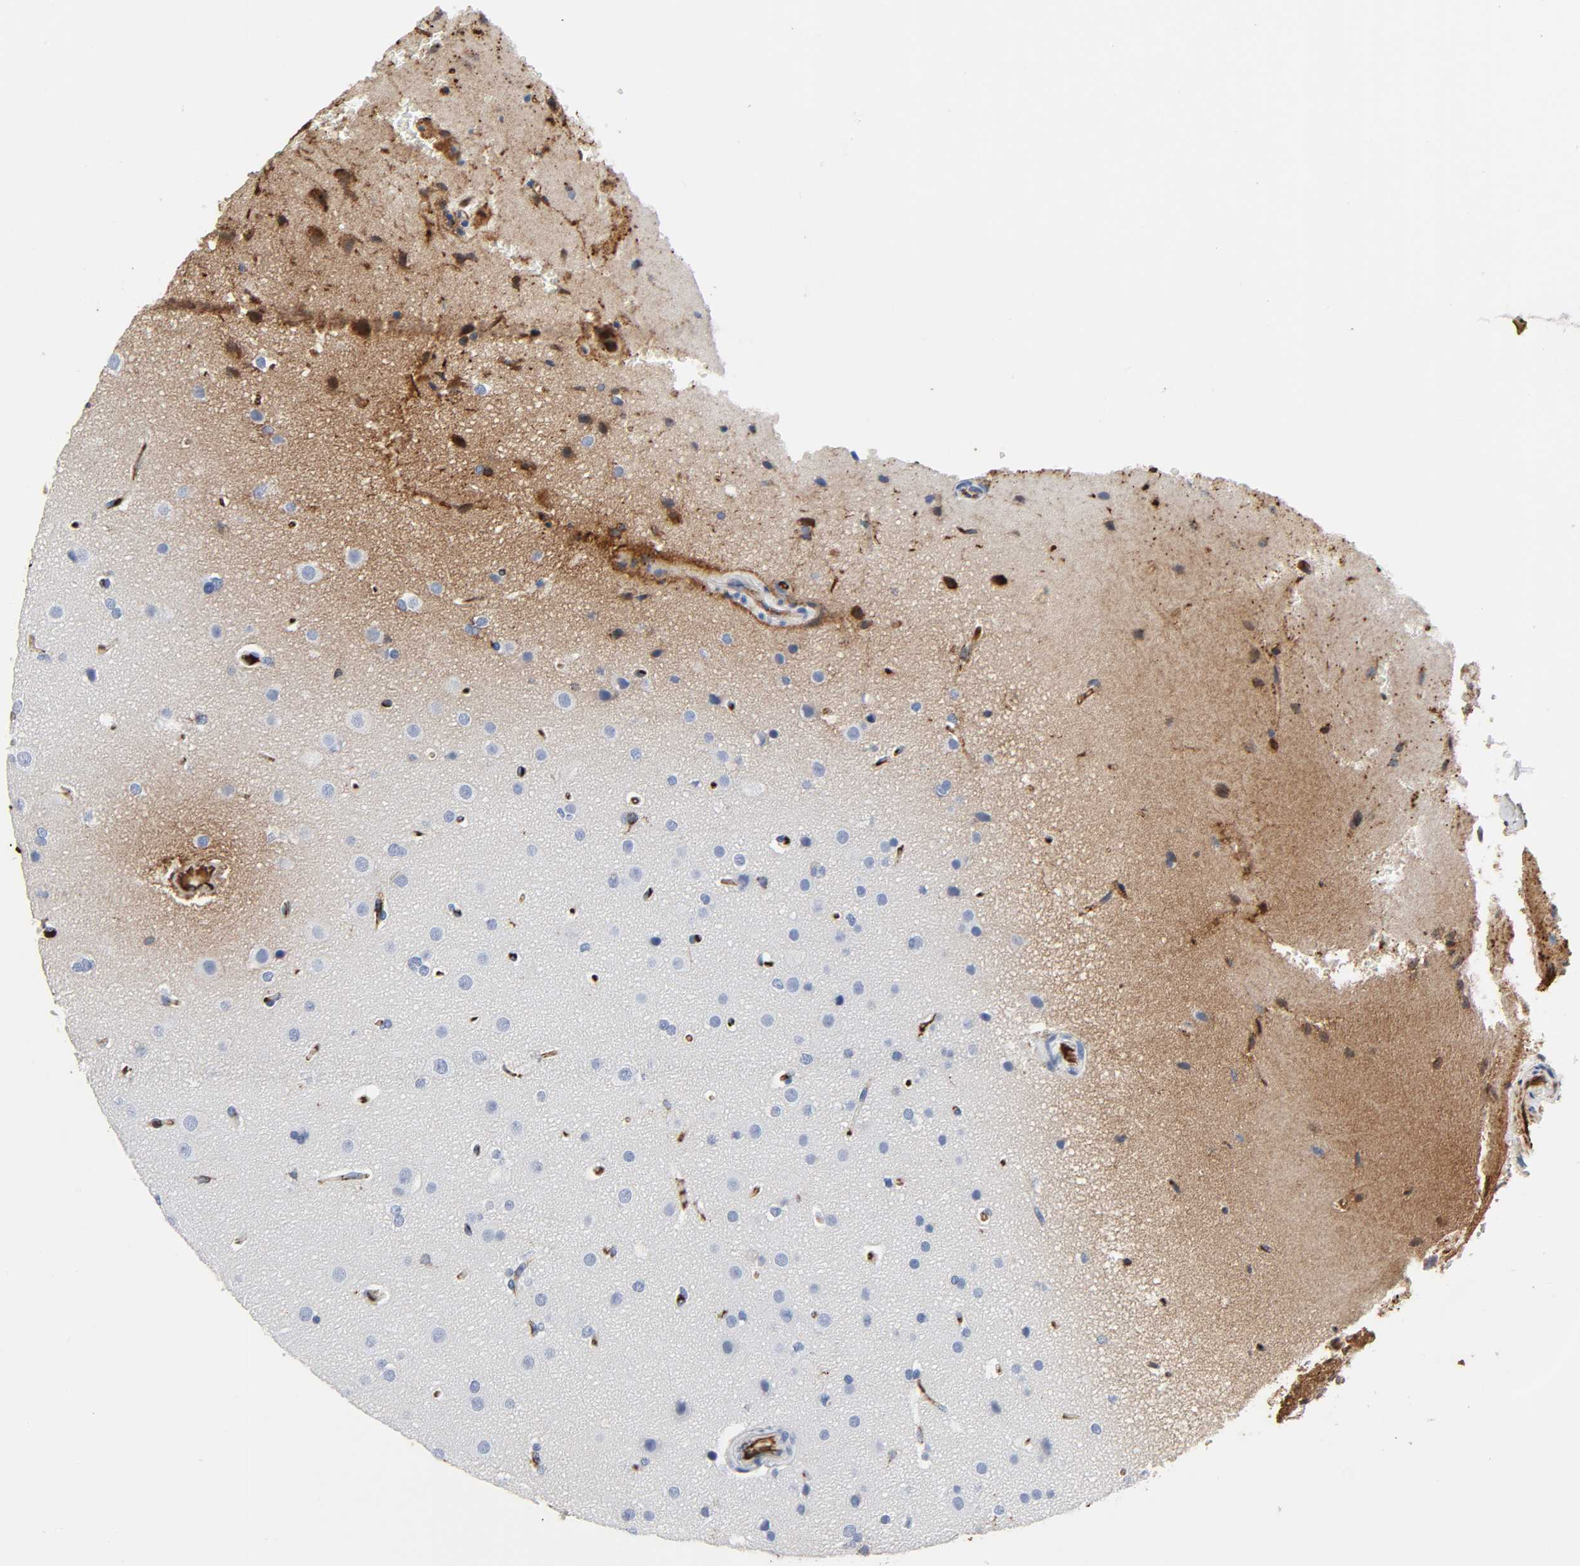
{"staining": {"intensity": "negative", "quantity": "none", "location": "none"}, "tissue": "glioma", "cell_type": "Tumor cells", "image_type": "cancer", "snomed": [{"axis": "morphology", "description": "Glioma, malignant, Low grade"}, {"axis": "topography", "description": "Cerebral cortex"}], "caption": "A micrograph of human glioma is negative for staining in tumor cells.", "gene": "C3", "patient": {"sex": "female", "age": 47}}